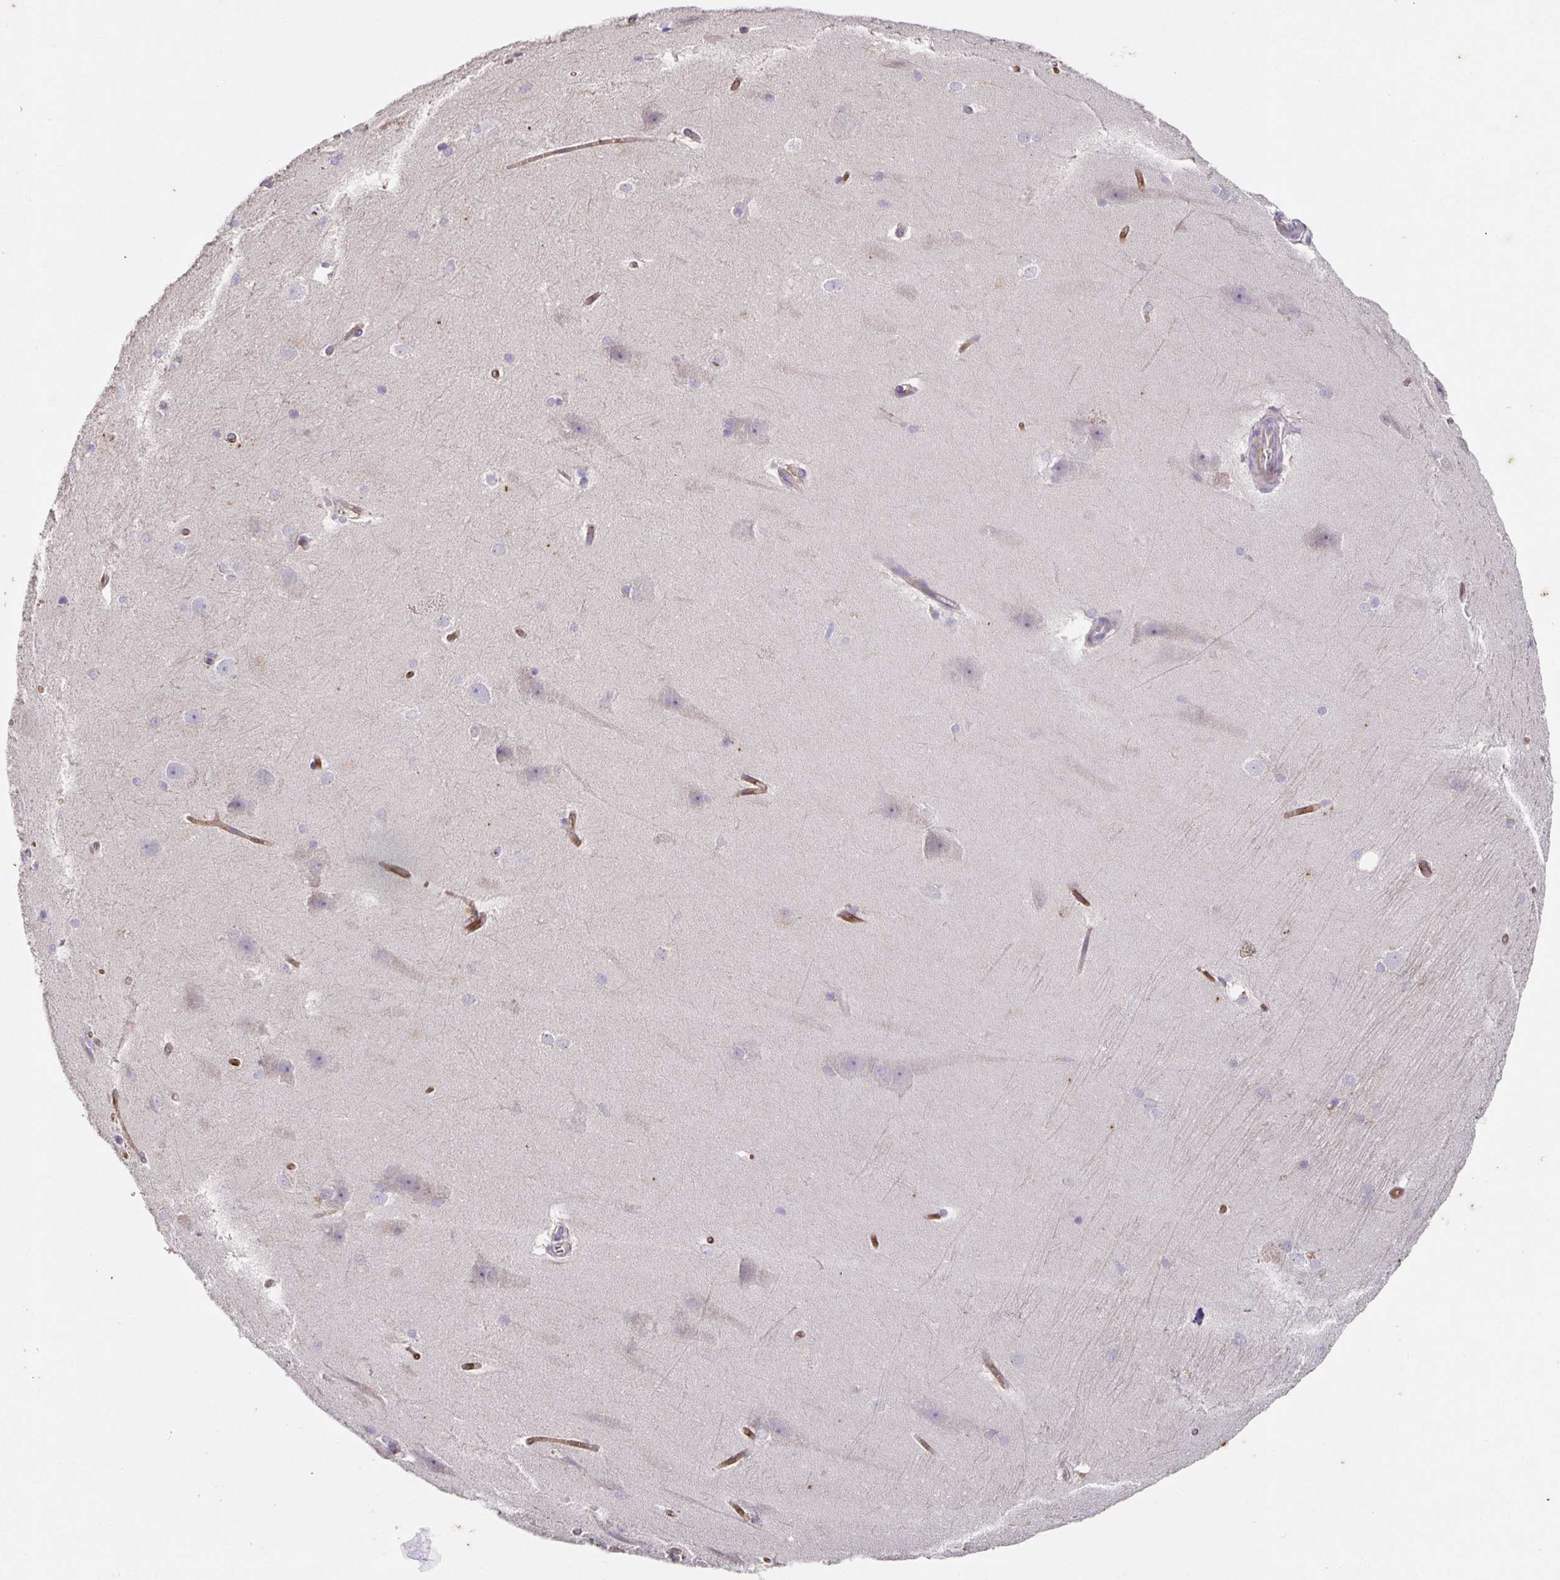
{"staining": {"intensity": "negative", "quantity": "none", "location": "none"}, "tissue": "hippocampus", "cell_type": "Glial cells", "image_type": "normal", "snomed": [{"axis": "morphology", "description": "Normal tissue, NOS"}, {"axis": "topography", "description": "Cerebral cortex"}, {"axis": "topography", "description": "Hippocampus"}], "caption": "A photomicrograph of hippocampus stained for a protein demonstrates no brown staining in glial cells. (Stains: DAB (3,3'-diaminobenzidine) immunohistochemistry with hematoxylin counter stain, Microscopy: brightfield microscopy at high magnification).", "gene": "ITGA2", "patient": {"sex": "female", "age": 19}}